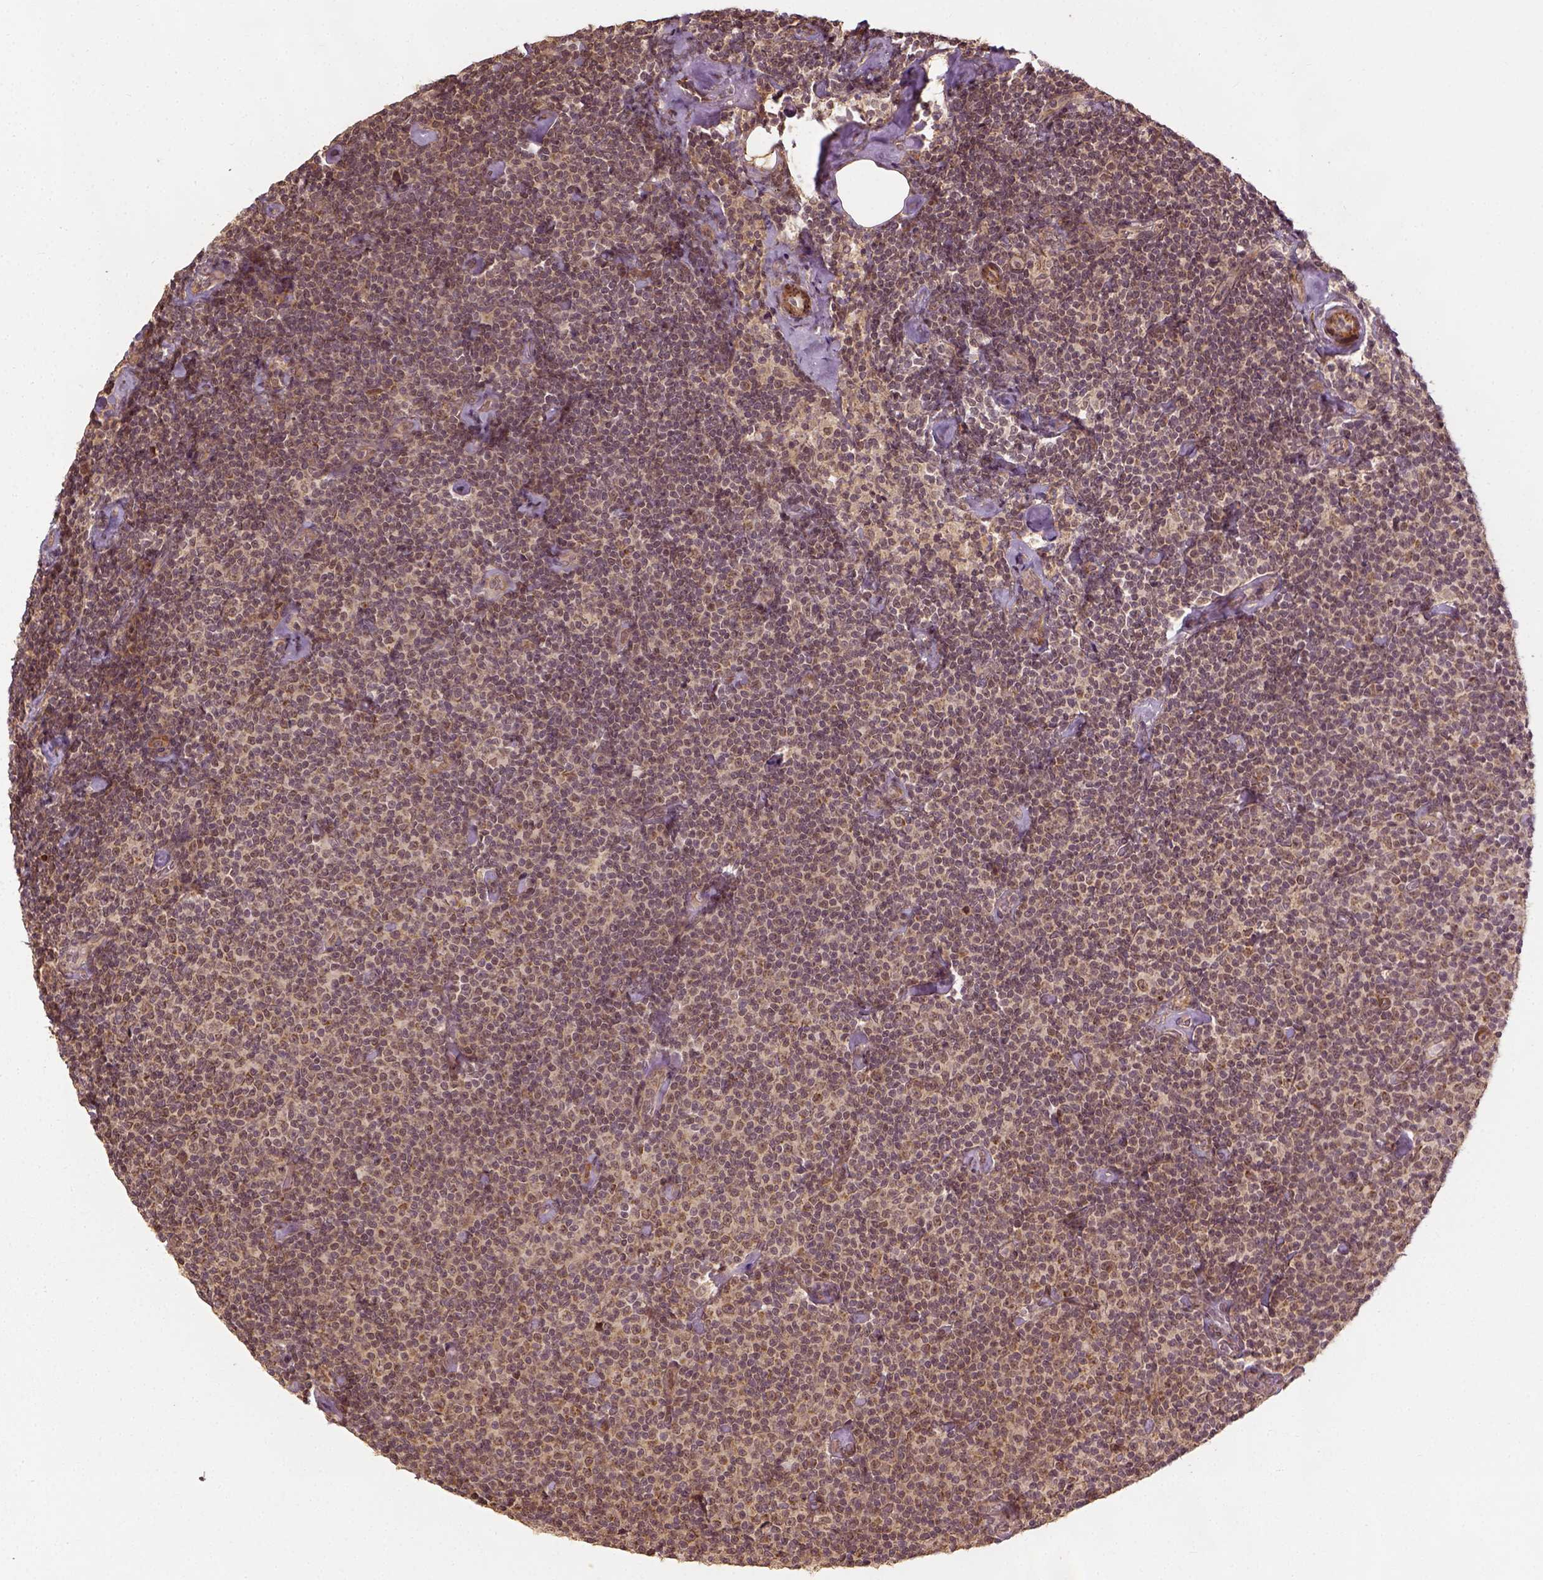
{"staining": {"intensity": "weak", "quantity": "25%-75%", "location": "cytoplasmic/membranous"}, "tissue": "lymphoma", "cell_type": "Tumor cells", "image_type": "cancer", "snomed": [{"axis": "morphology", "description": "Malignant lymphoma, non-Hodgkin's type, Low grade"}, {"axis": "topography", "description": "Lymph node"}], "caption": "An IHC image of neoplastic tissue is shown. Protein staining in brown highlights weak cytoplasmic/membranous positivity in lymphoma within tumor cells.", "gene": "VEGFA", "patient": {"sex": "male", "age": 81}}